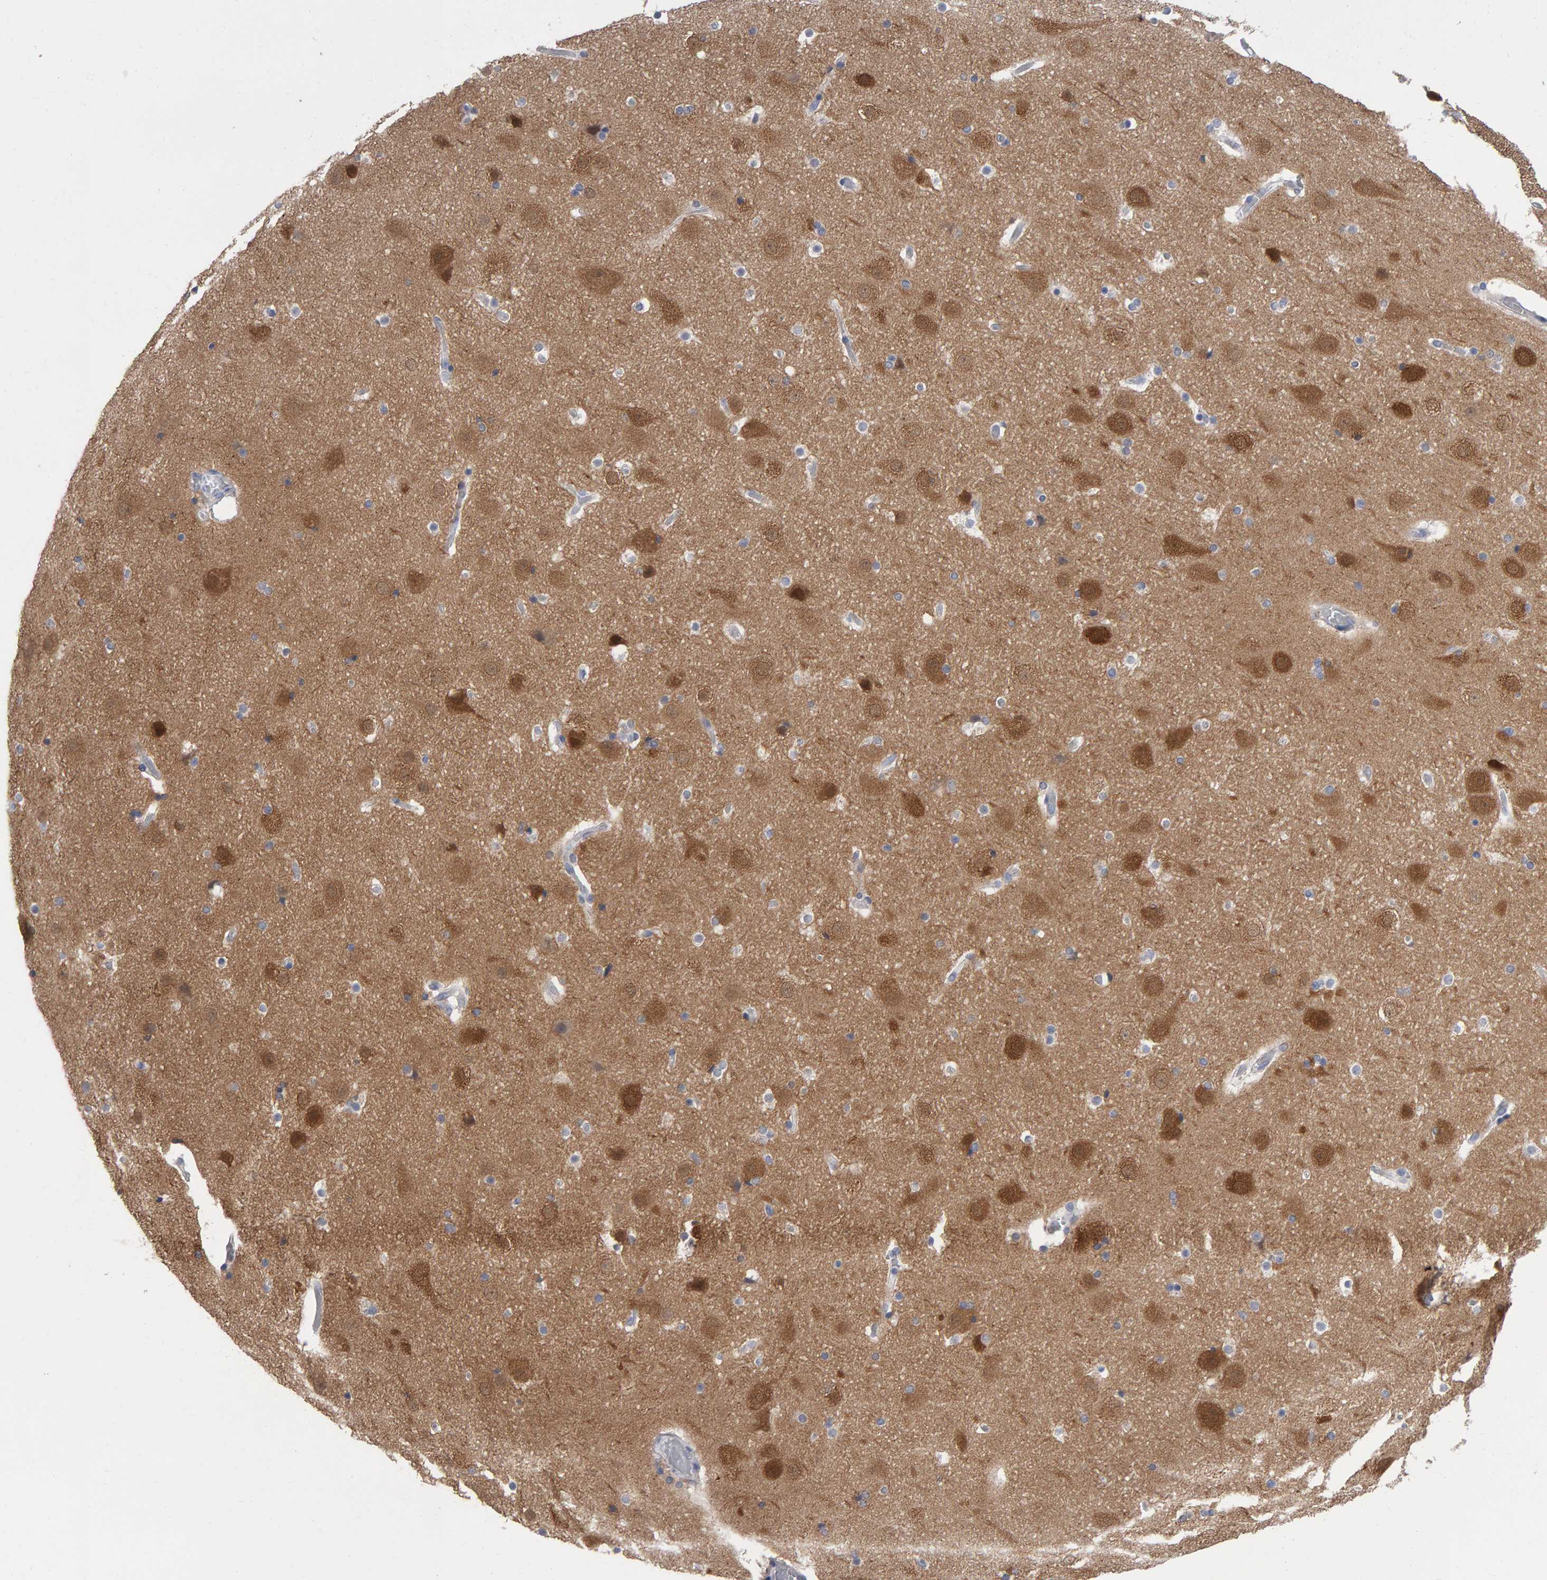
{"staining": {"intensity": "negative", "quantity": "none", "location": "none"}, "tissue": "cerebral cortex", "cell_type": "Endothelial cells", "image_type": "normal", "snomed": [{"axis": "morphology", "description": "Normal tissue, NOS"}, {"axis": "topography", "description": "Cerebral cortex"}], "caption": "Protein analysis of normal cerebral cortex demonstrates no significant positivity in endothelial cells.", "gene": "NCDN", "patient": {"sex": "male", "age": 57}}